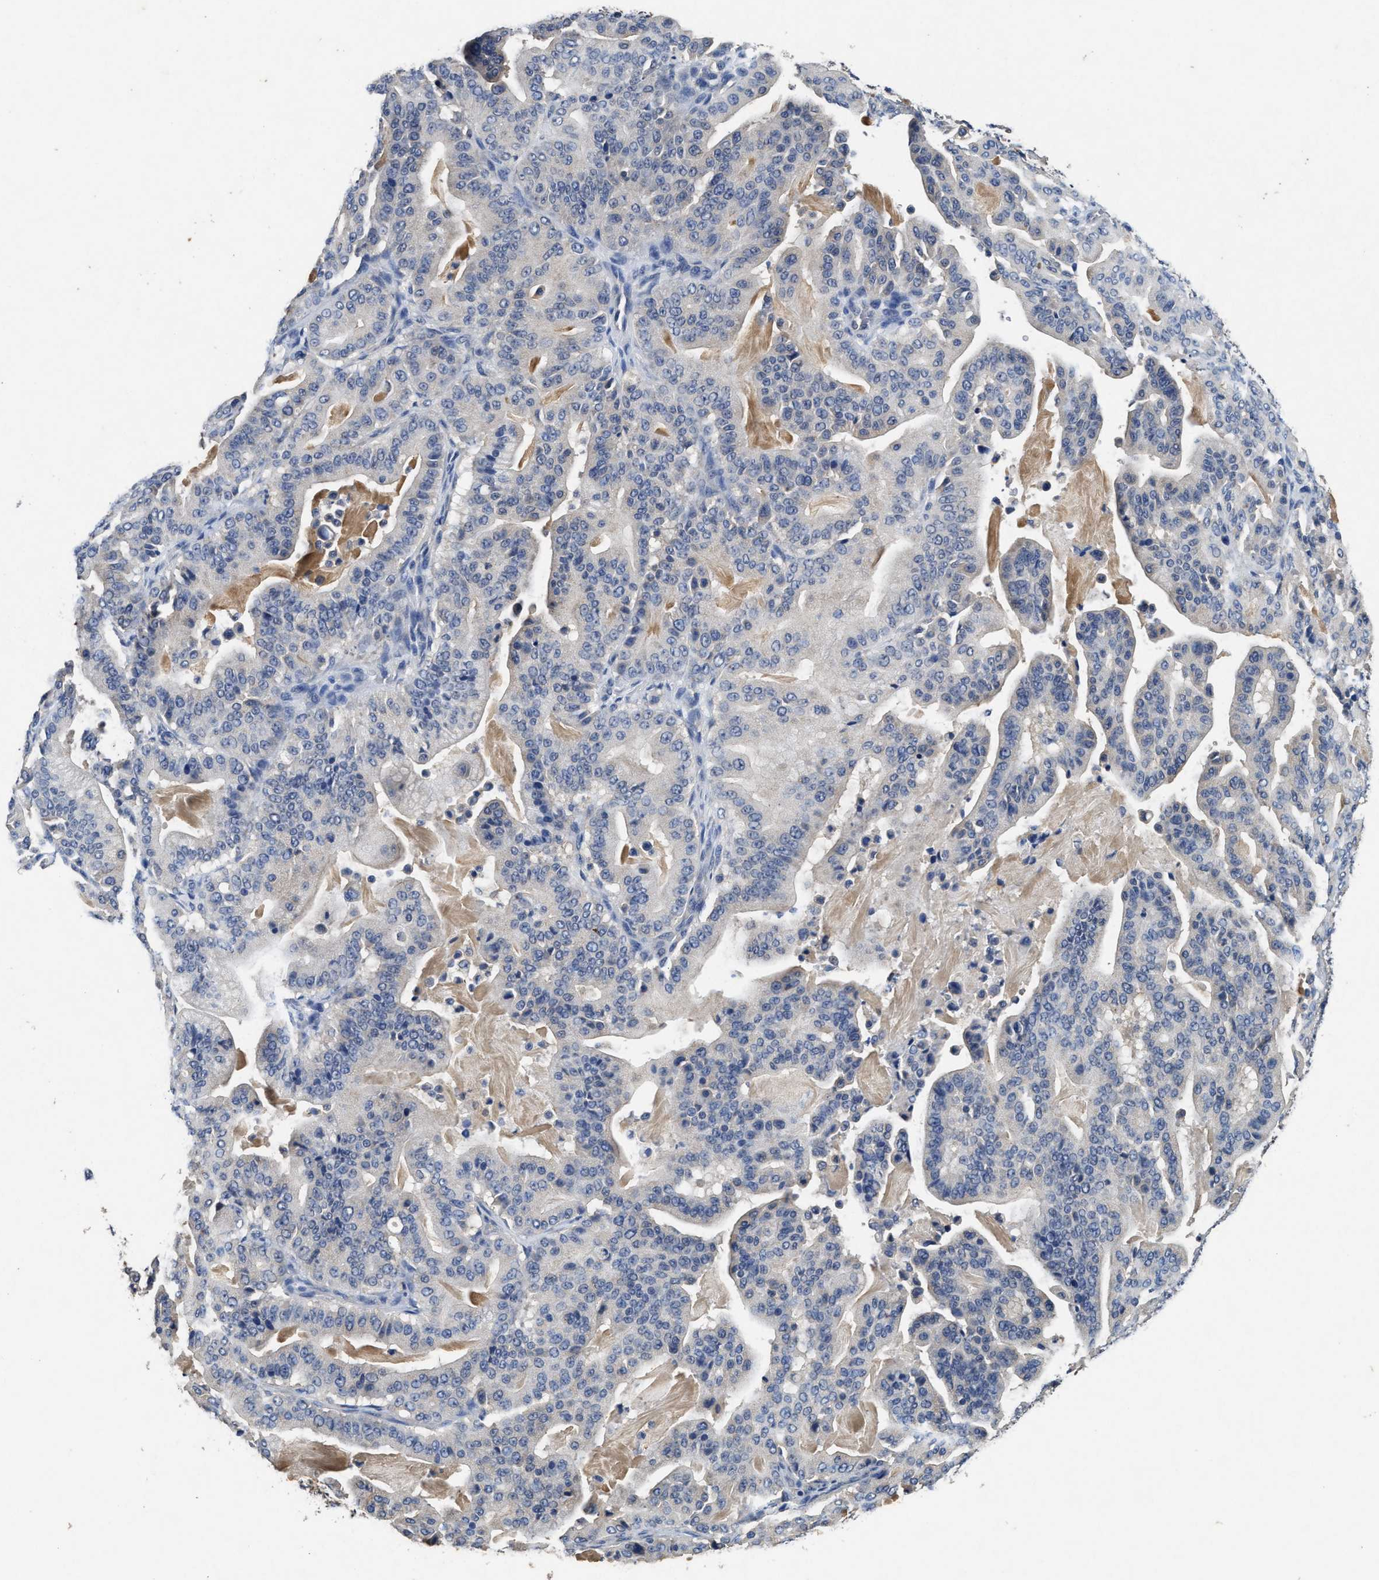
{"staining": {"intensity": "negative", "quantity": "none", "location": "none"}, "tissue": "pancreatic cancer", "cell_type": "Tumor cells", "image_type": "cancer", "snomed": [{"axis": "morphology", "description": "Adenocarcinoma, NOS"}, {"axis": "topography", "description": "Pancreas"}], "caption": "DAB (3,3'-diaminobenzidine) immunohistochemical staining of human pancreatic cancer (adenocarcinoma) reveals no significant expression in tumor cells.", "gene": "PDAP1", "patient": {"sex": "male", "age": 63}}